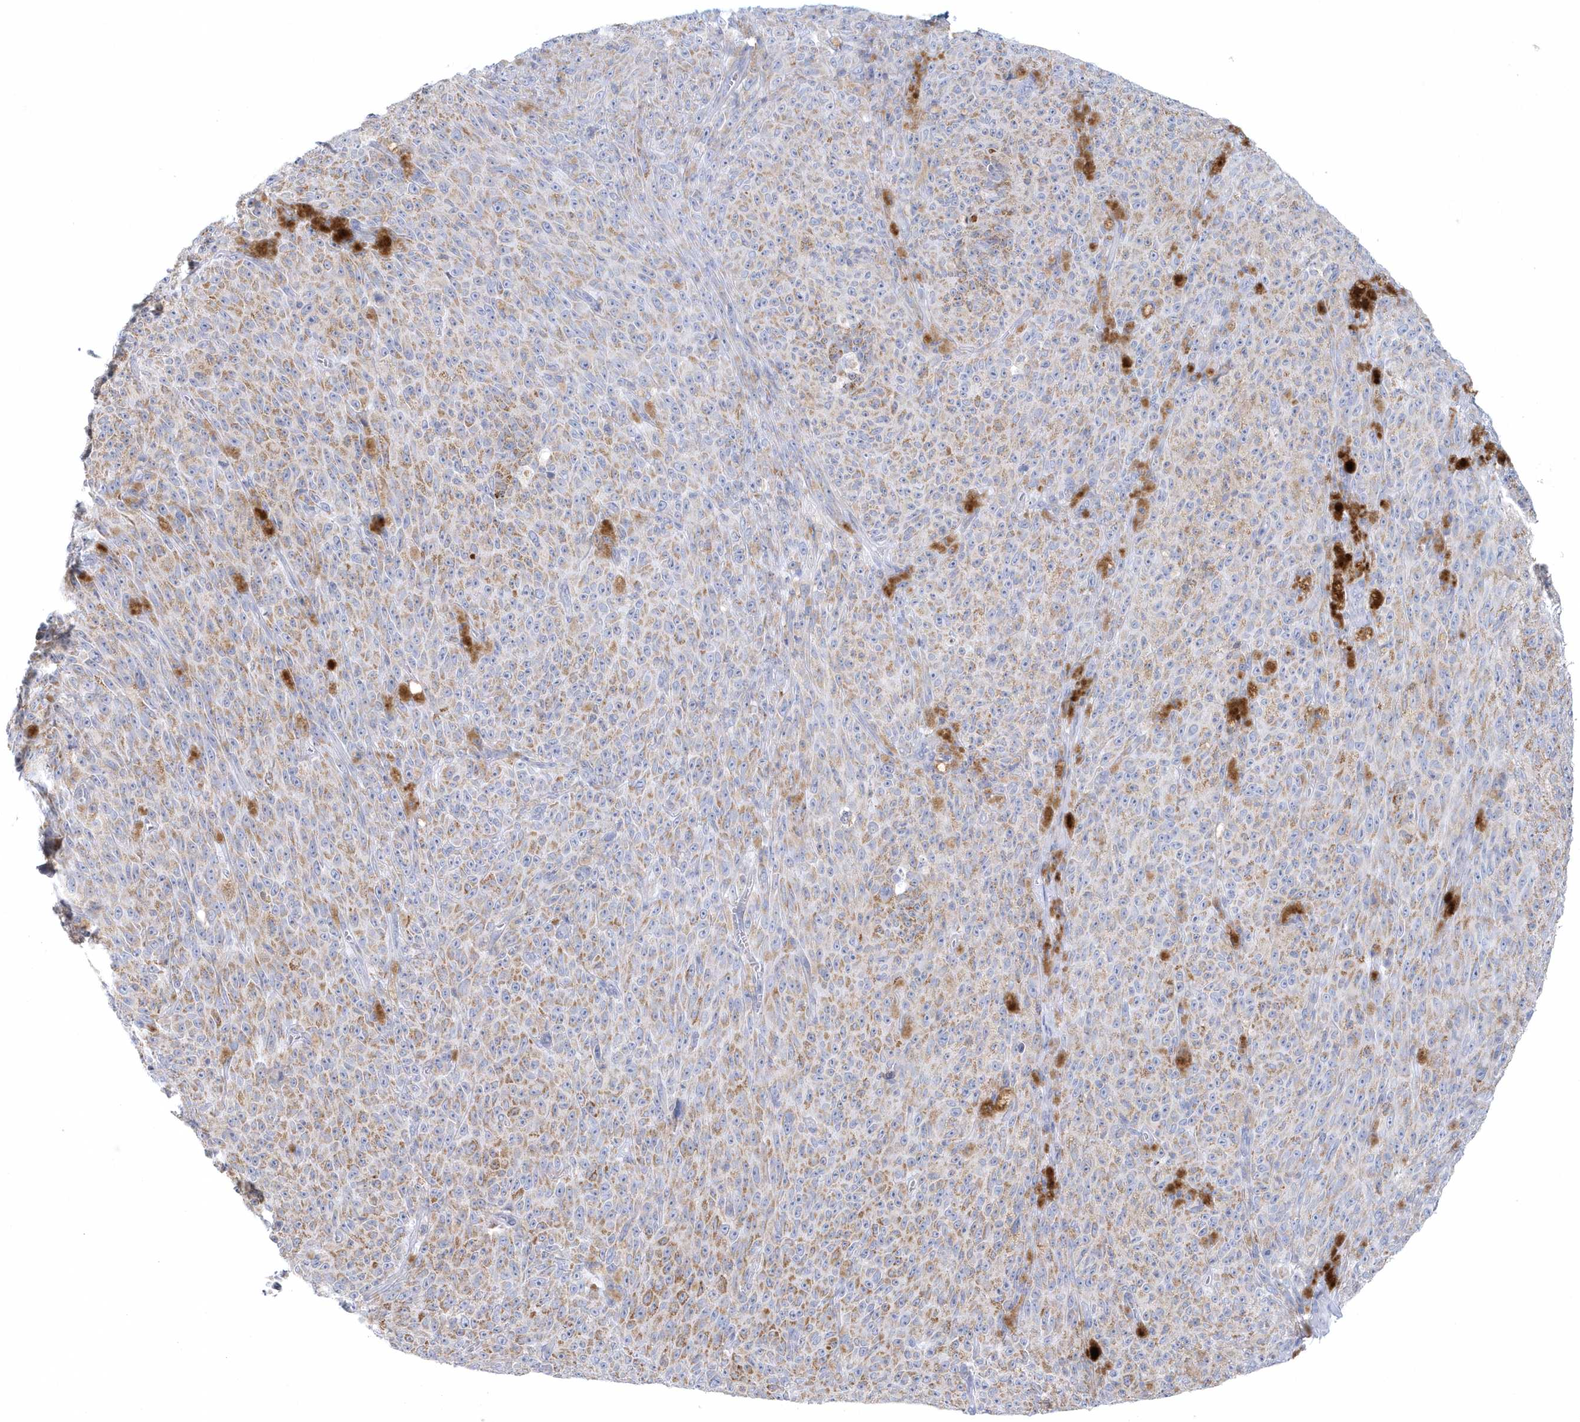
{"staining": {"intensity": "weak", "quantity": "<25%", "location": "cytoplasmic/membranous"}, "tissue": "melanoma", "cell_type": "Tumor cells", "image_type": "cancer", "snomed": [{"axis": "morphology", "description": "Malignant melanoma, NOS"}, {"axis": "topography", "description": "Skin"}], "caption": "IHC of melanoma demonstrates no positivity in tumor cells. (DAB (3,3'-diaminobenzidine) IHC, high magnification).", "gene": "NIPAL1", "patient": {"sex": "female", "age": 82}}